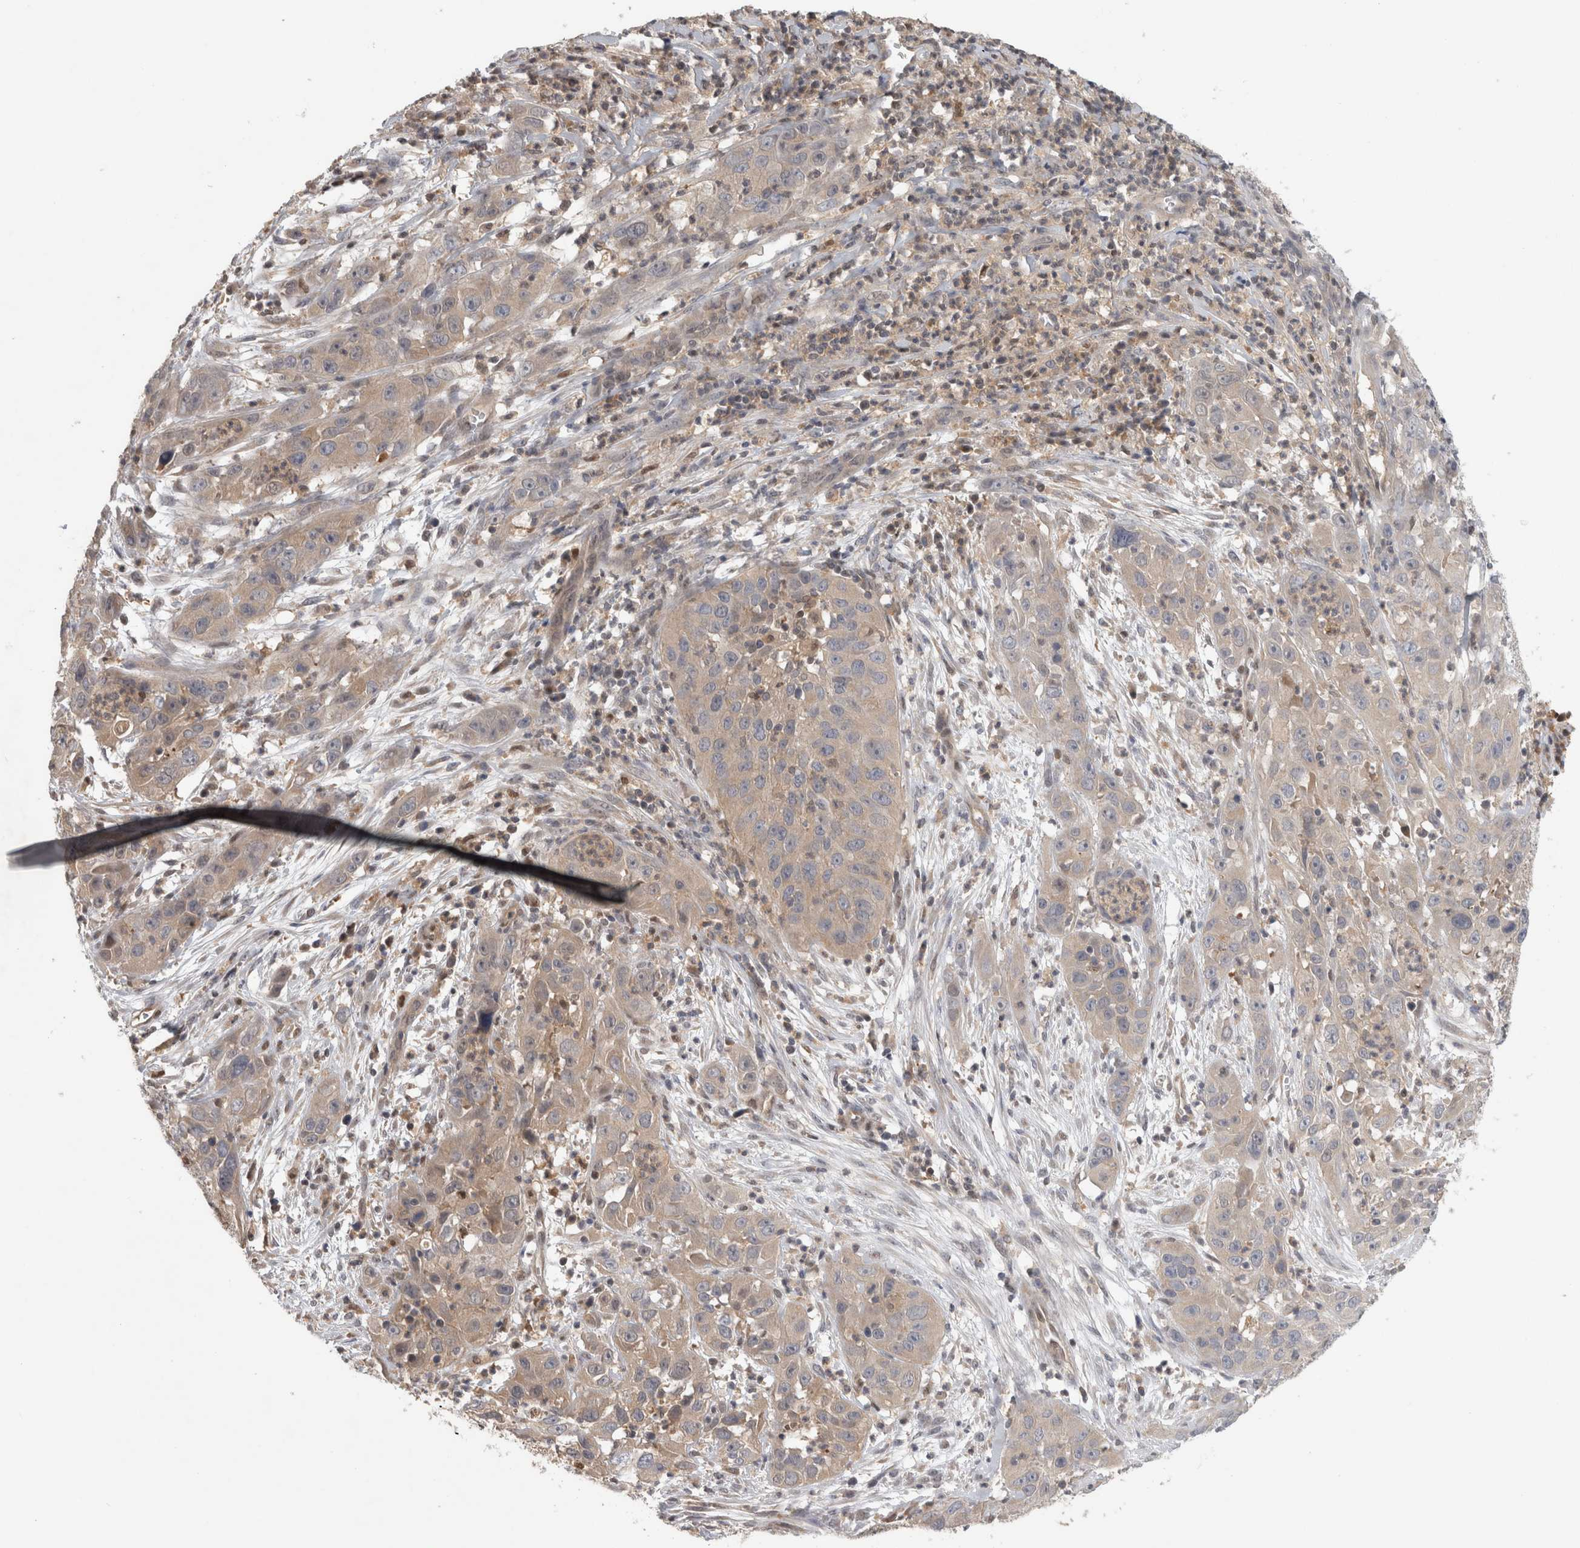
{"staining": {"intensity": "weak", "quantity": "25%-75%", "location": "cytoplasmic/membranous"}, "tissue": "cervical cancer", "cell_type": "Tumor cells", "image_type": "cancer", "snomed": [{"axis": "morphology", "description": "Squamous cell carcinoma, NOS"}, {"axis": "topography", "description": "Cervix"}], "caption": "Weak cytoplasmic/membranous positivity is present in approximately 25%-75% of tumor cells in cervical cancer (squamous cell carcinoma).", "gene": "PIGP", "patient": {"sex": "female", "age": 32}}